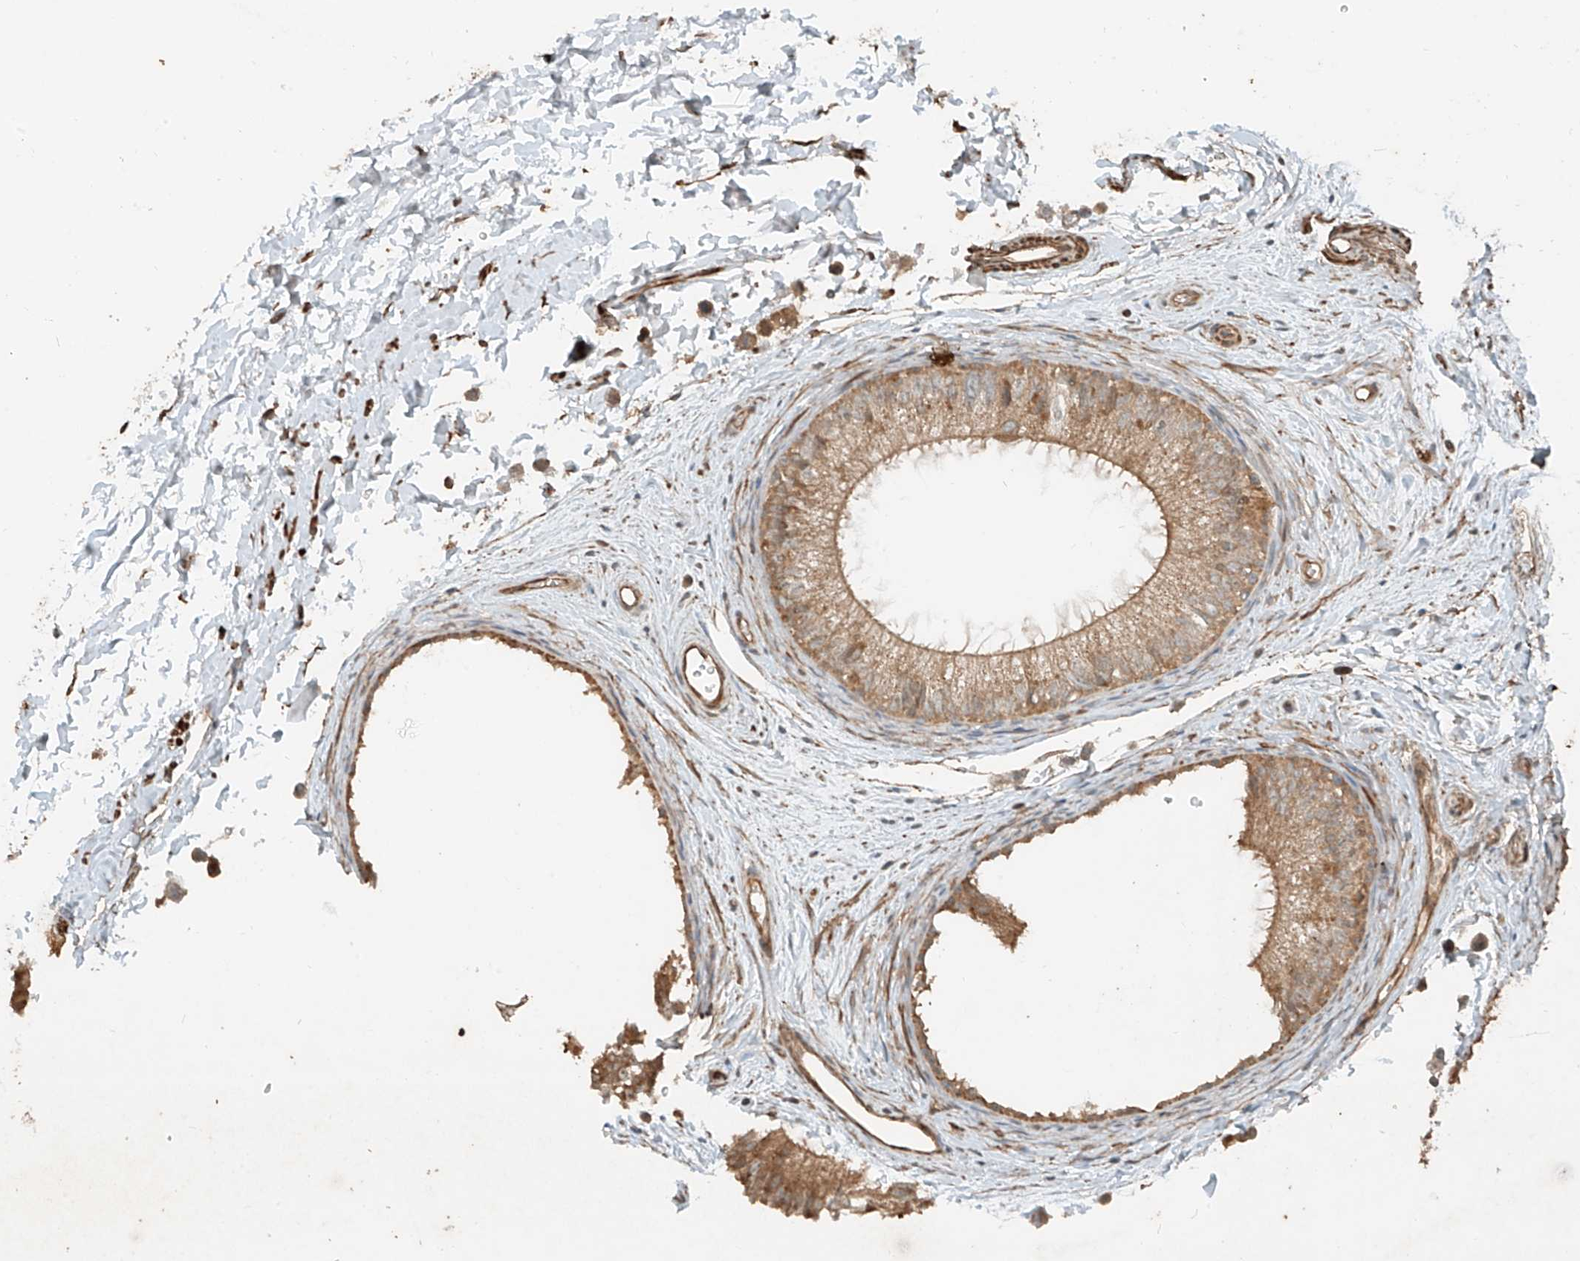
{"staining": {"intensity": "moderate", "quantity": ">75%", "location": "cytoplasmic/membranous"}, "tissue": "epididymis", "cell_type": "Glandular cells", "image_type": "normal", "snomed": [{"axis": "morphology", "description": "Normal tissue, NOS"}, {"axis": "topography", "description": "Epididymis"}], "caption": "Epididymis was stained to show a protein in brown. There is medium levels of moderate cytoplasmic/membranous expression in approximately >75% of glandular cells. The staining is performed using DAB brown chromogen to label protein expression. The nuclei are counter-stained blue using hematoxylin.", "gene": "ANKZF1", "patient": {"sex": "male", "age": 34}}